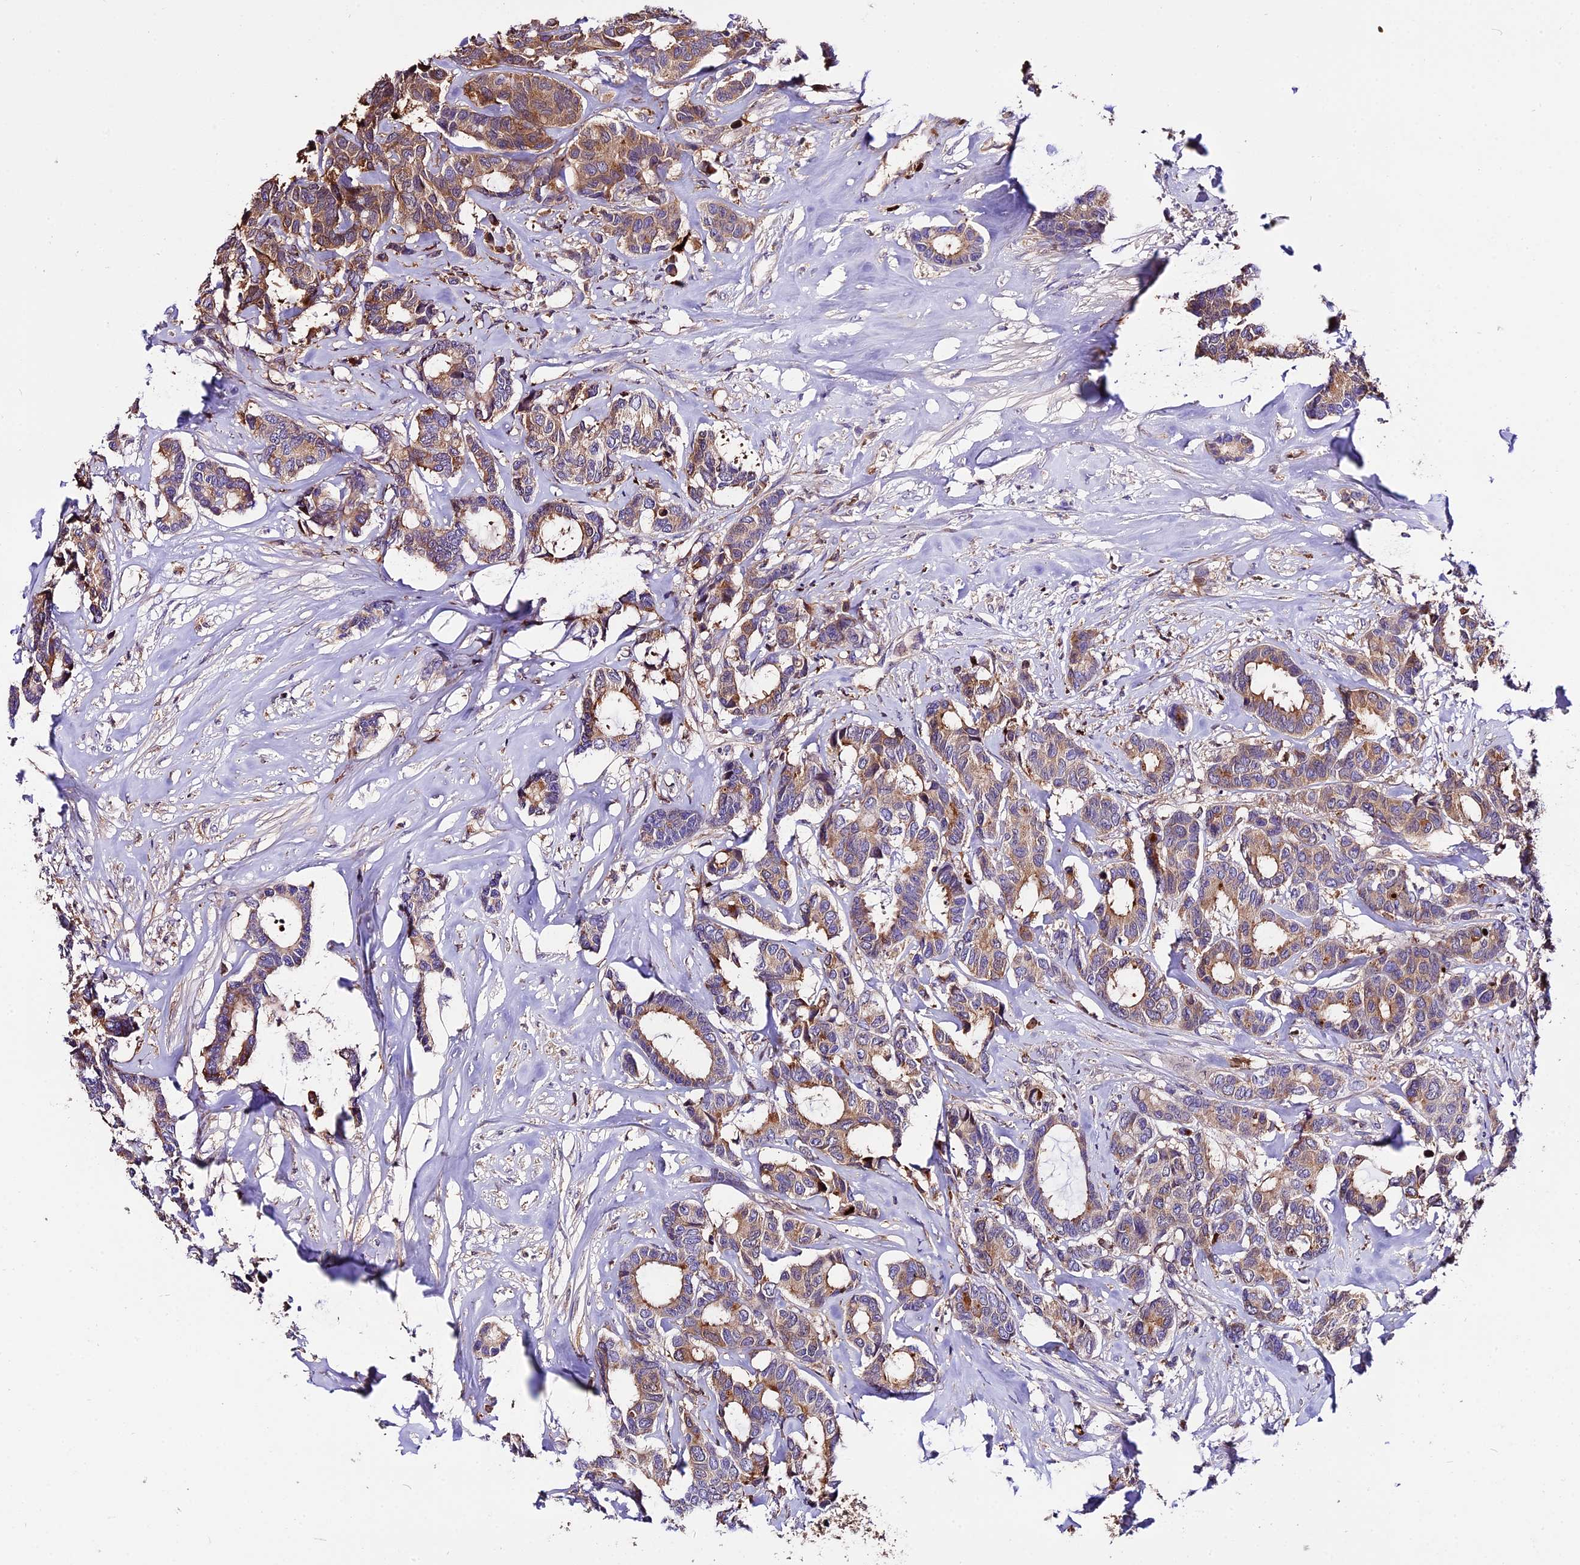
{"staining": {"intensity": "moderate", "quantity": "25%-75%", "location": "cytoplasmic/membranous"}, "tissue": "breast cancer", "cell_type": "Tumor cells", "image_type": "cancer", "snomed": [{"axis": "morphology", "description": "Duct carcinoma"}, {"axis": "topography", "description": "Breast"}], "caption": "Breast cancer stained with immunohistochemistry exhibits moderate cytoplasmic/membranous expression in about 25%-75% of tumor cells. Nuclei are stained in blue.", "gene": "MAP3K7CL", "patient": {"sex": "female", "age": 87}}